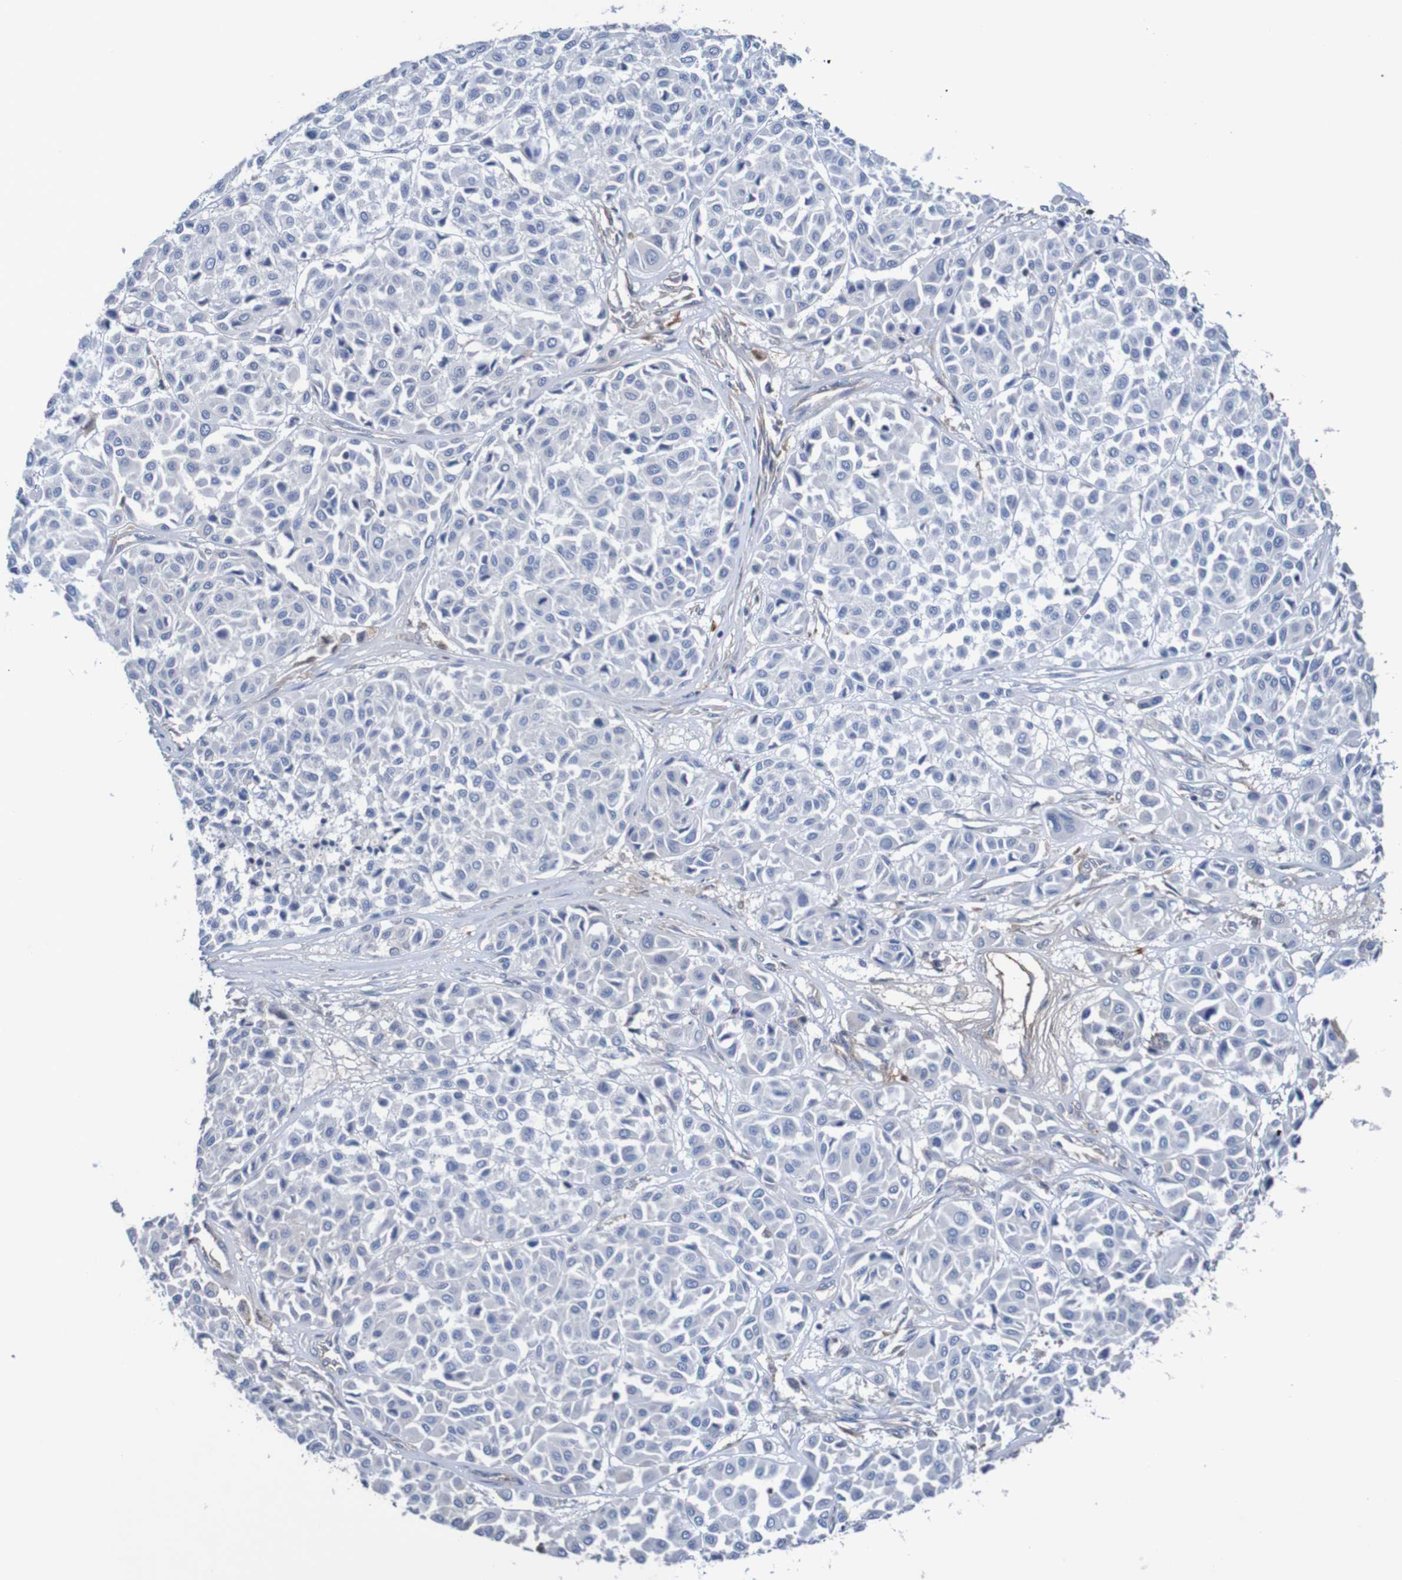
{"staining": {"intensity": "negative", "quantity": "none", "location": "none"}, "tissue": "melanoma", "cell_type": "Tumor cells", "image_type": "cancer", "snomed": [{"axis": "morphology", "description": "Malignant melanoma, Metastatic site"}, {"axis": "topography", "description": "Soft tissue"}], "caption": "Immunohistochemistry (IHC) of human malignant melanoma (metastatic site) shows no staining in tumor cells.", "gene": "RIGI", "patient": {"sex": "male", "age": 41}}